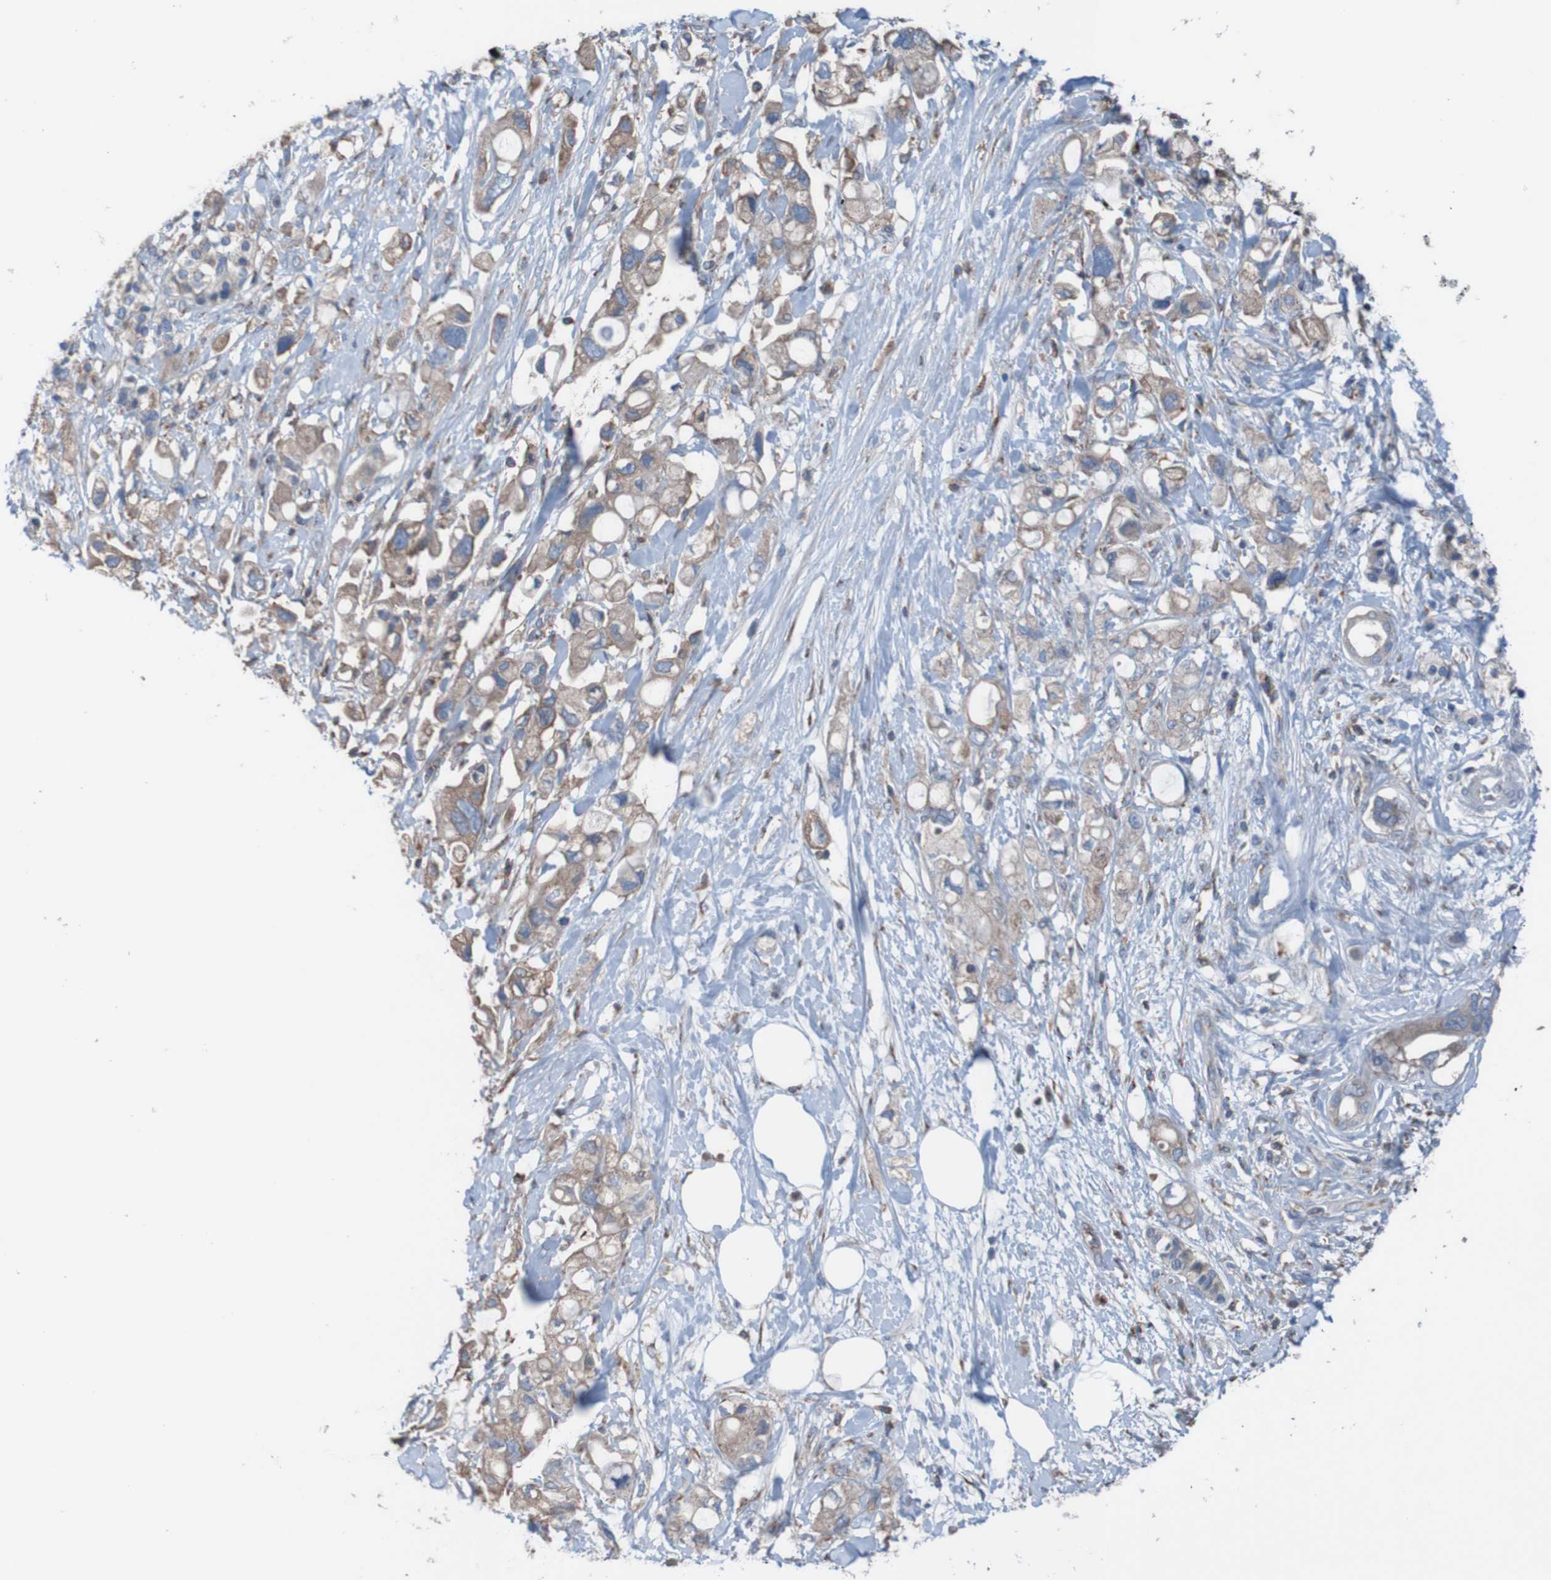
{"staining": {"intensity": "moderate", "quantity": ">75%", "location": "cytoplasmic/membranous"}, "tissue": "pancreatic cancer", "cell_type": "Tumor cells", "image_type": "cancer", "snomed": [{"axis": "morphology", "description": "Adenocarcinoma, NOS"}, {"axis": "topography", "description": "Pancreas"}], "caption": "A micrograph showing moderate cytoplasmic/membranous staining in approximately >75% of tumor cells in pancreatic cancer, as visualized by brown immunohistochemical staining.", "gene": "MINAR1", "patient": {"sex": "female", "age": 56}}